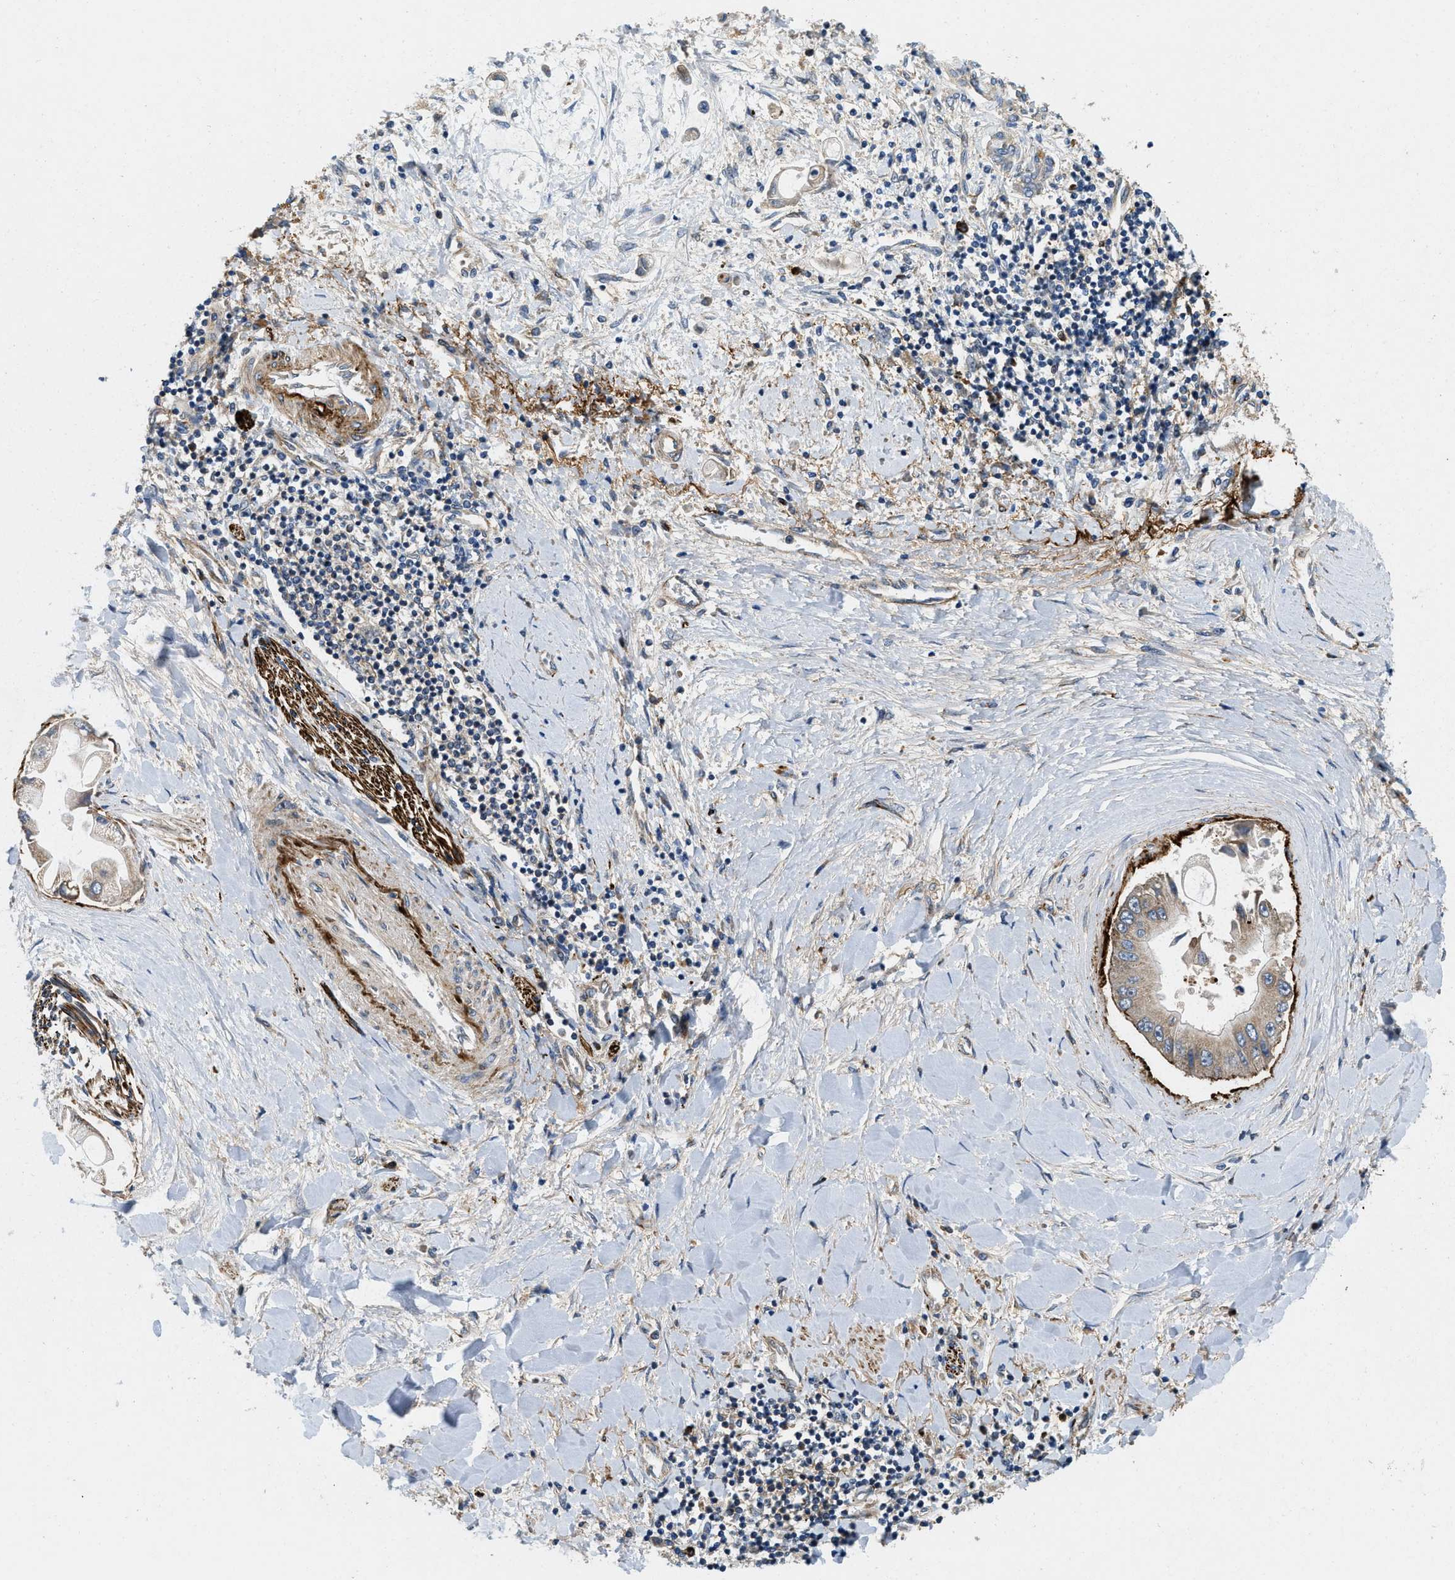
{"staining": {"intensity": "weak", "quantity": ">75%", "location": "cytoplasmic/membranous"}, "tissue": "liver cancer", "cell_type": "Tumor cells", "image_type": "cancer", "snomed": [{"axis": "morphology", "description": "Cholangiocarcinoma"}, {"axis": "topography", "description": "Liver"}], "caption": "Immunohistochemistry image of human liver cholangiocarcinoma stained for a protein (brown), which exhibits low levels of weak cytoplasmic/membranous positivity in about >75% of tumor cells.", "gene": "ZNF599", "patient": {"sex": "male", "age": 50}}